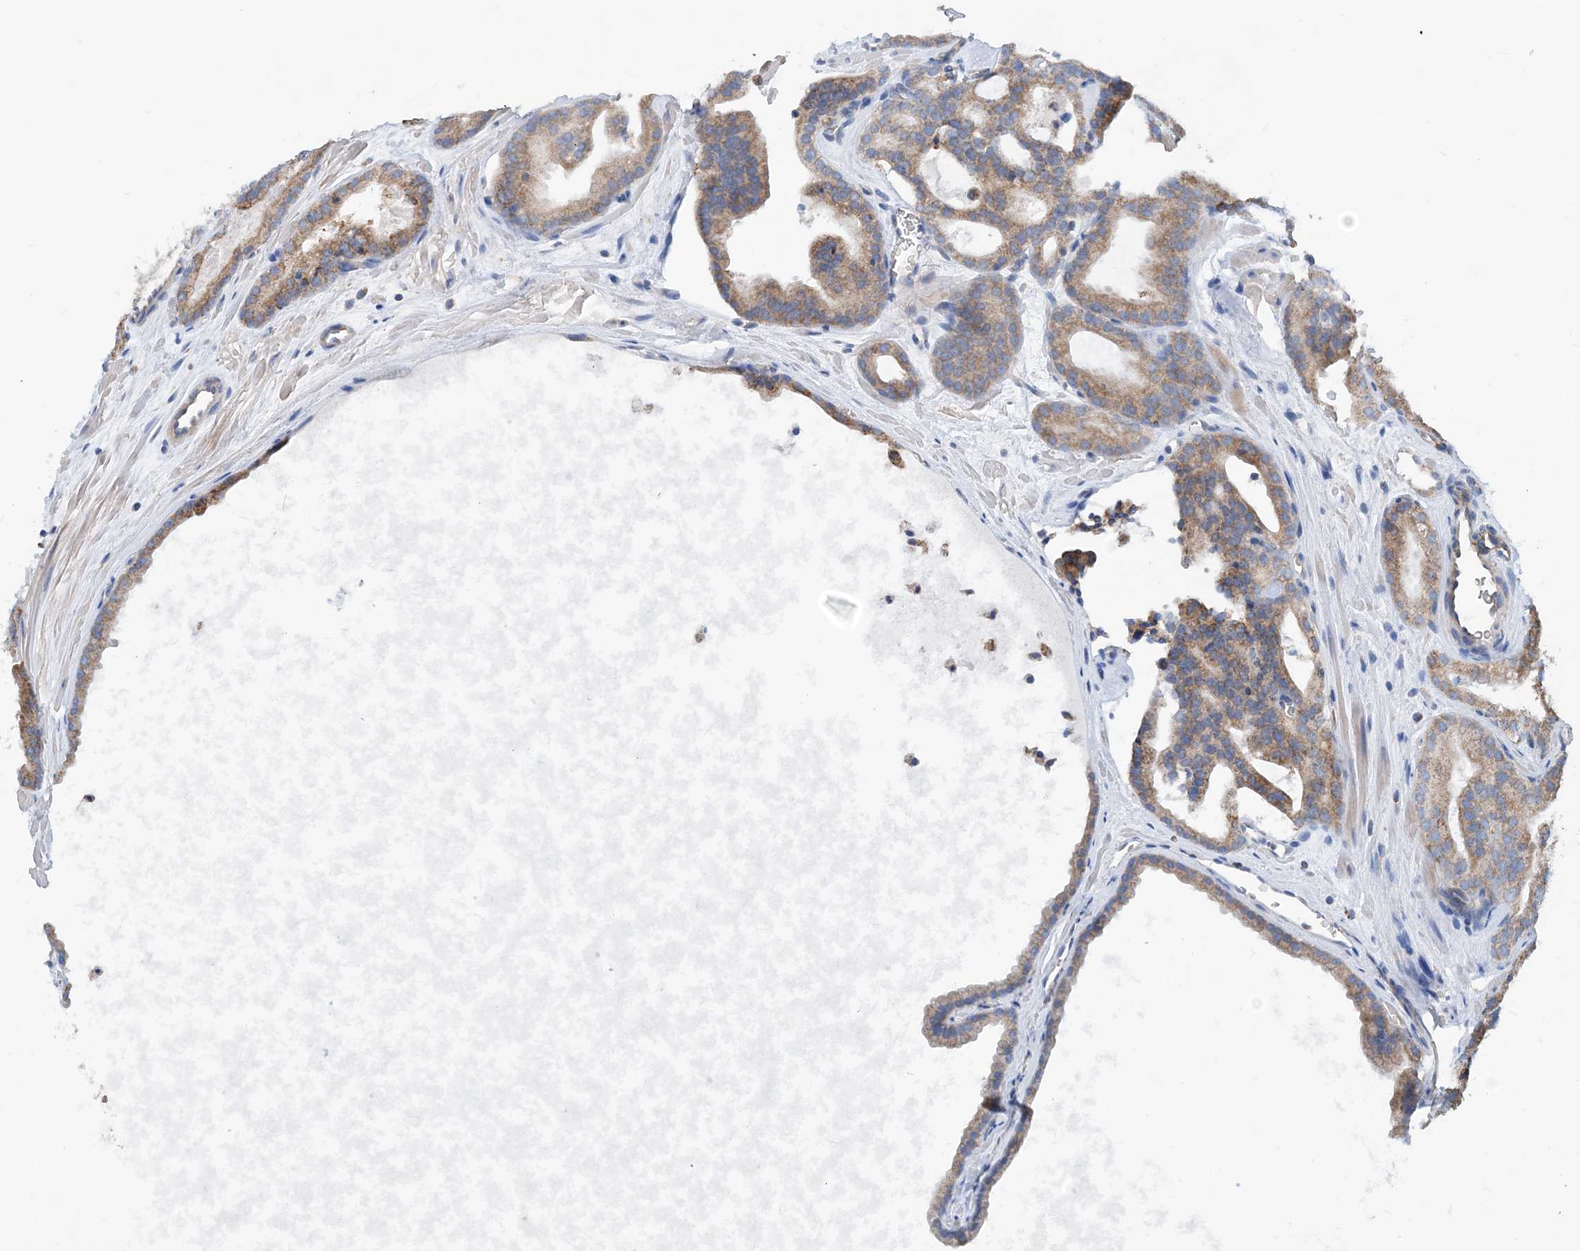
{"staining": {"intensity": "moderate", "quantity": ">75%", "location": "cytoplasmic/membranous"}, "tissue": "prostate cancer", "cell_type": "Tumor cells", "image_type": "cancer", "snomed": [{"axis": "morphology", "description": "Adenocarcinoma, High grade"}, {"axis": "topography", "description": "Prostate"}], "caption": "The image shows staining of prostate high-grade adenocarcinoma, revealing moderate cytoplasmic/membranous protein staining (brown color) within tumor cells.", "gene": "PHOSPHO2", "patient": {"sex": "male", "age": 57}}